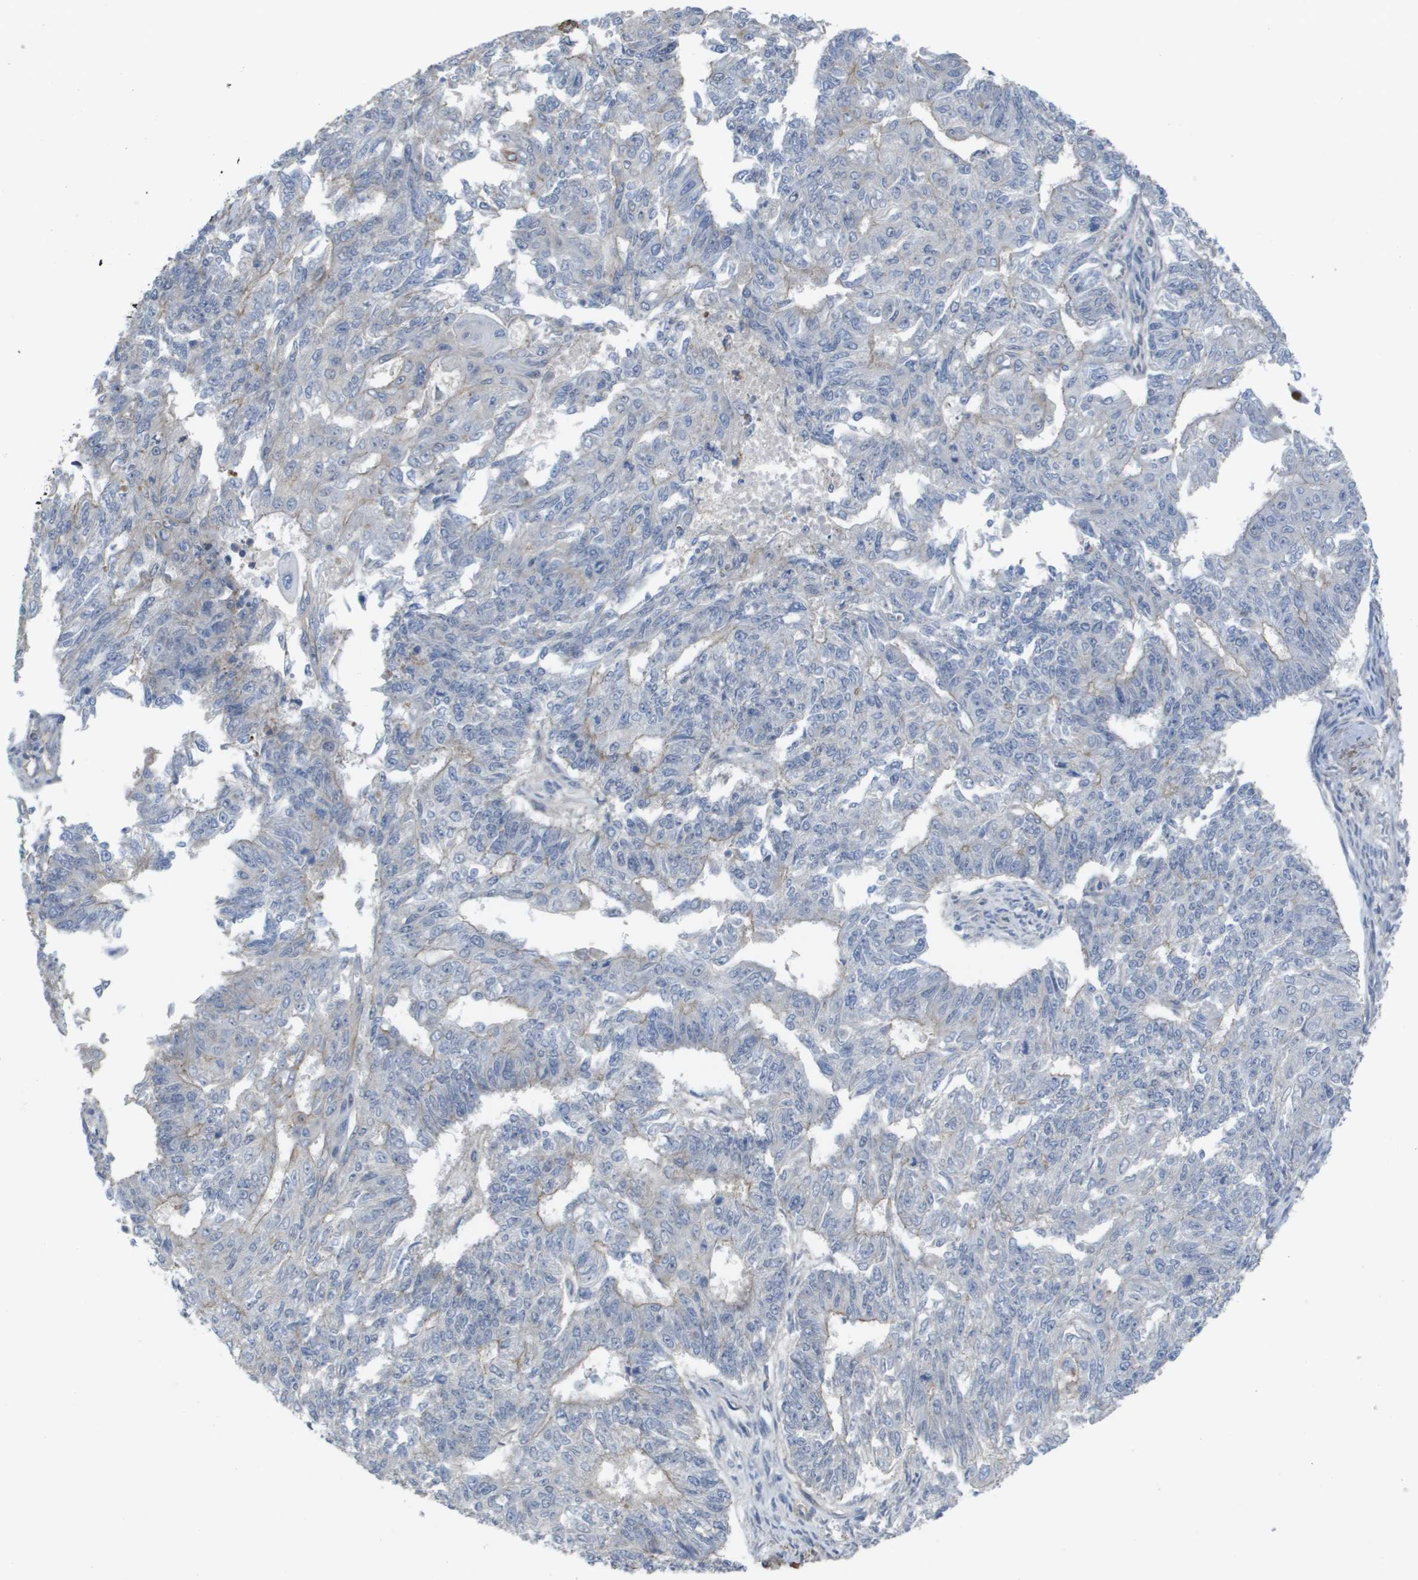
{"staining": {"intensity": "negative", "quantity": "none", "location": "none"}, "tissue": "endometrial cancer", "cell_type": "Tumor cells", "image_type": "cancer", "snomed": [{"axis": "morphology", "description": "Adenocarcinoma, NOS"}, {"axis": "topography", "description": "Endometrium"}], "caption": "Immunohistochemistry (IHC) micrograph of human endometrial cancer (adenocarcinoma) stained for a protein (brown), which demonstrates no positivity in tumor cells.", "gene": "RNF112", "patient": {"sex": "female", "age": 32}}